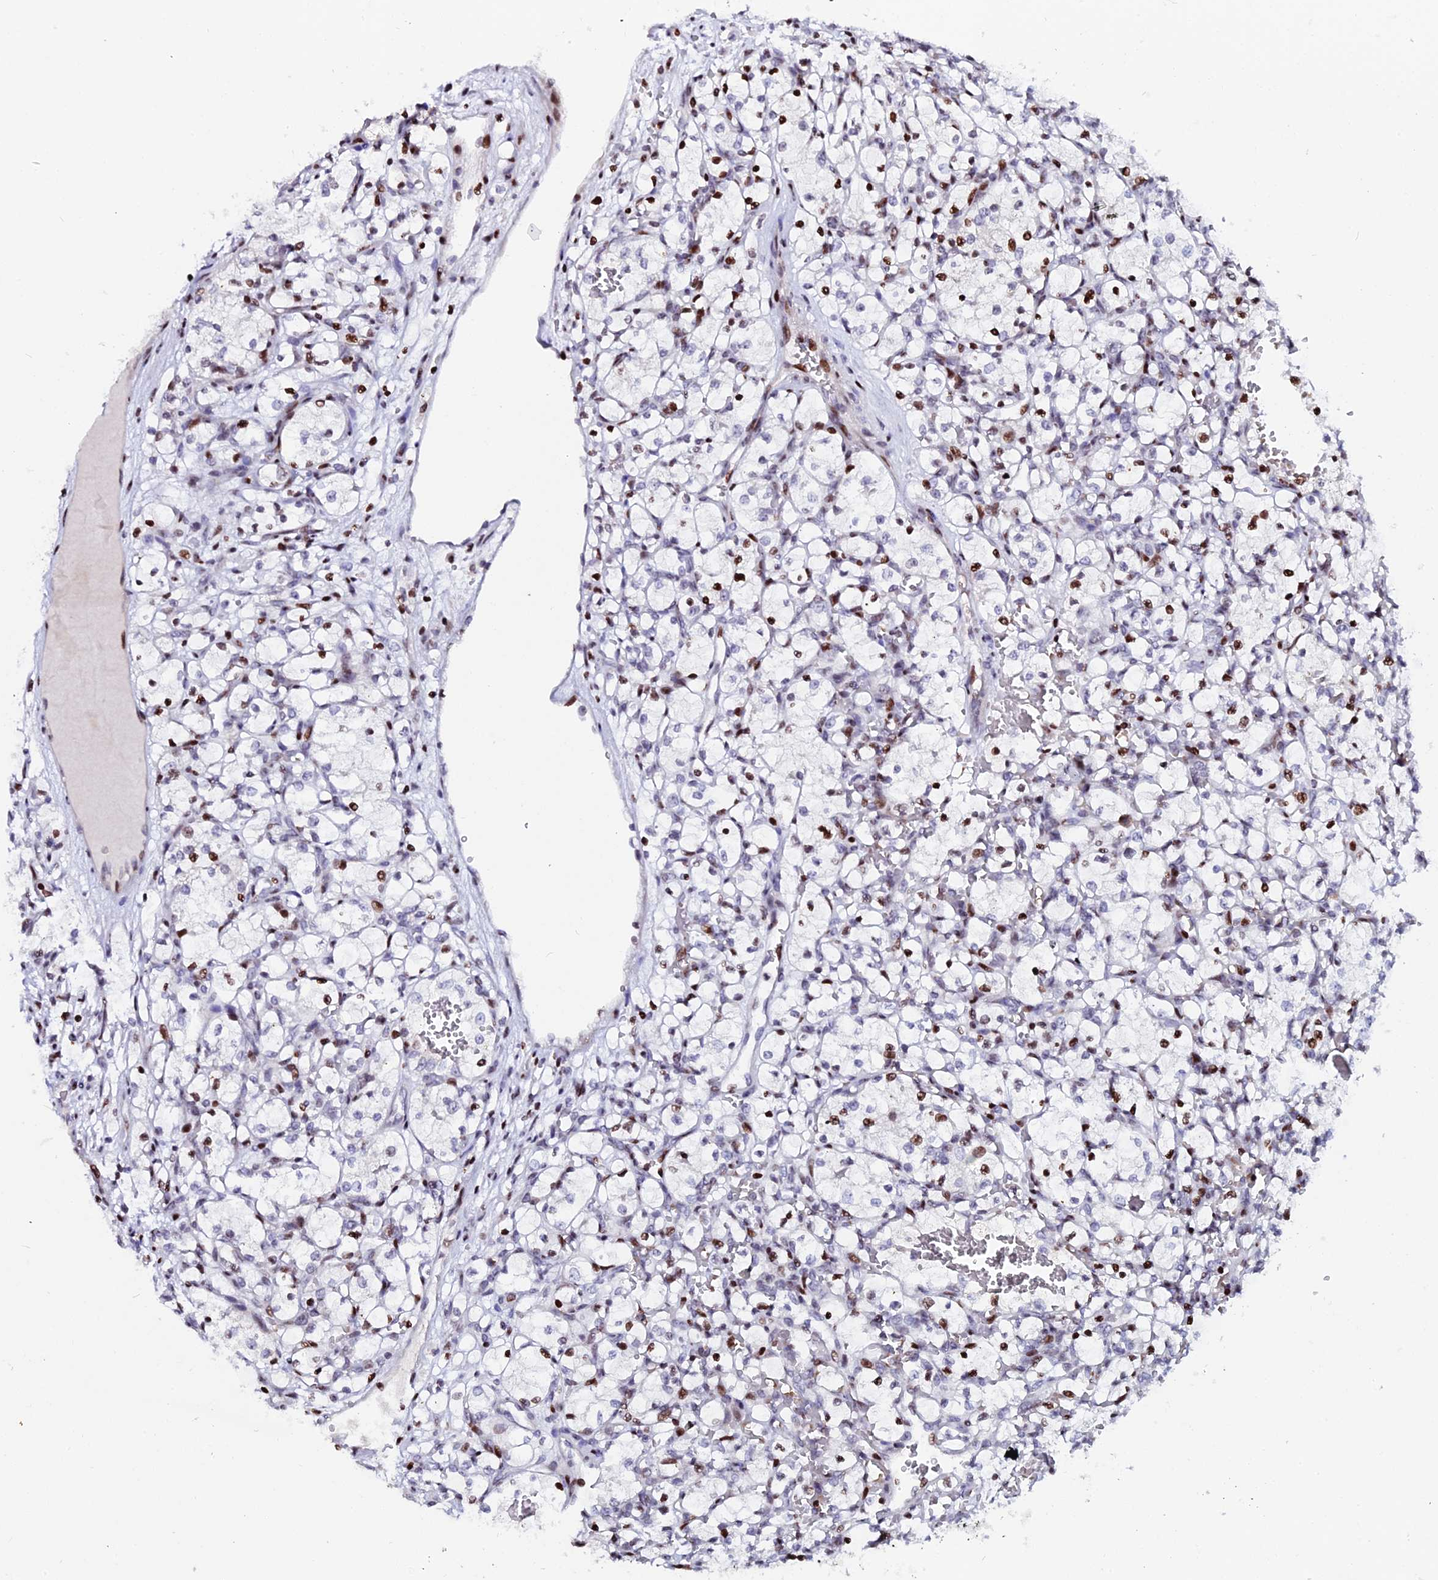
{"staining": {"intensity": "moderate", "quantity": "25%-75%", "location": "nuclear"}, "tissue": "renal cancer", "cell_type": "Tumor cells", "image_type": "cancer", "snomed": [{"axis": "morphology", "description": "Adenocarcinoma, NOS"}, {"axis": "topography", "description": "Kidney"}], "caption": "A medium amount of moderate nuclear positivity is present in about 25%-75% of tumor cells in renal cancer tissue.", "gene": "MYNN", "patient": {"sex": "female", "age": 69}}